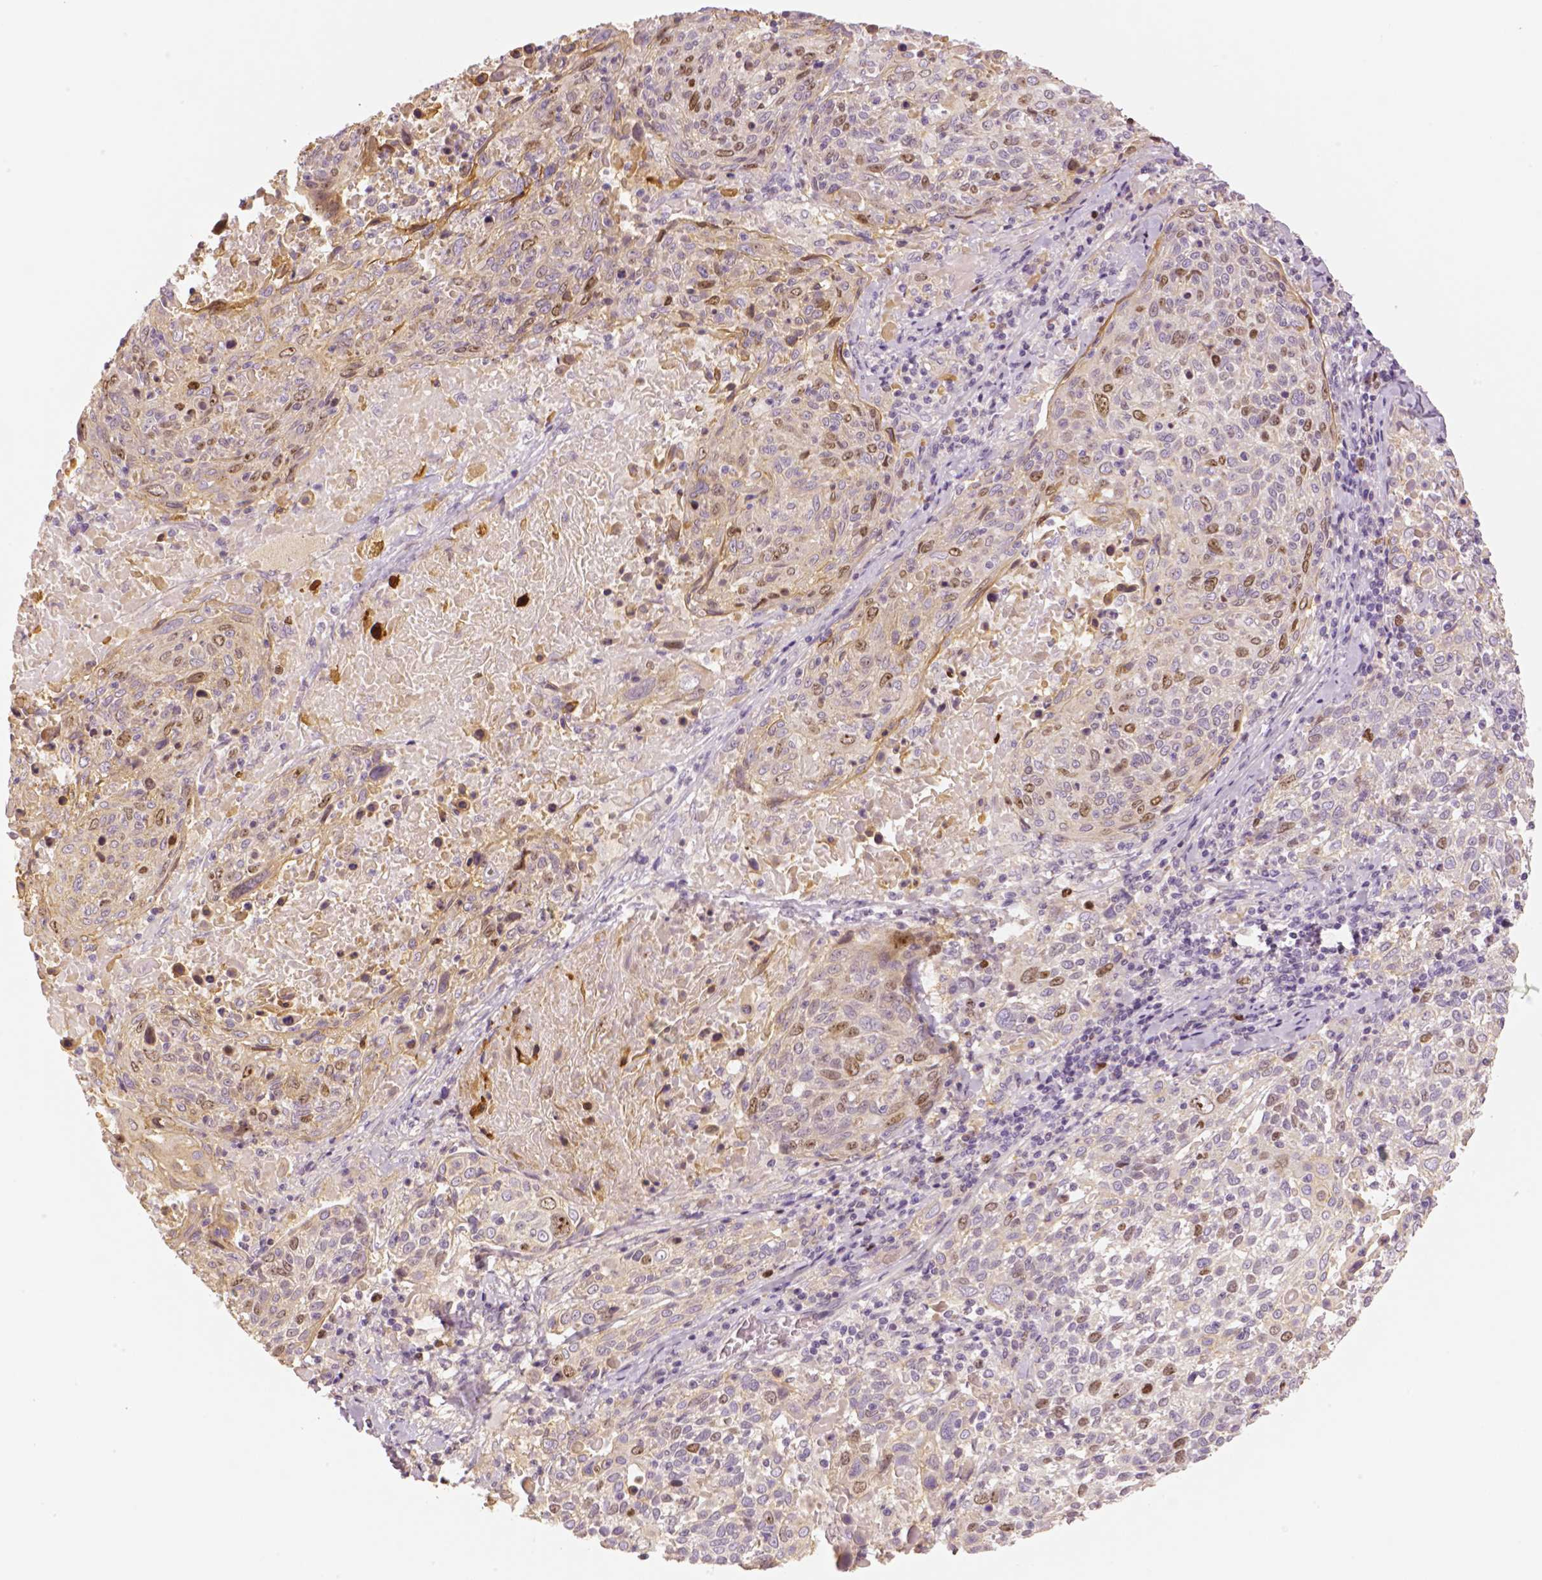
{"staining": {"intensity": "moderate", "quantity": "<25%", "location": "nuclear"}, "tissue": "cervical cancer", "cell_type": "Tumor cells", "image_type": "cancer", "snomed": [{"axis": "morphology", "description": "Squamous cell carcinoma, NOS"}, {"axis": "topography", "description": "Cervix"}], "caption": "Immunohistochemistry (IHC) staining of cervical cancer (squamous cell carcinoma), which exhibits low levels of moderate nuclear staining in about <25% of tumor cells indicating moderate nuclear protein expression. The staining was performed using DAB (3,3'-diaminobenzidine) (brown) for protein detection and nuclei were counterstained in hematoxylin (blue).", "gene": "MKI67", "patient": {"sex": "female", "age": 61}}